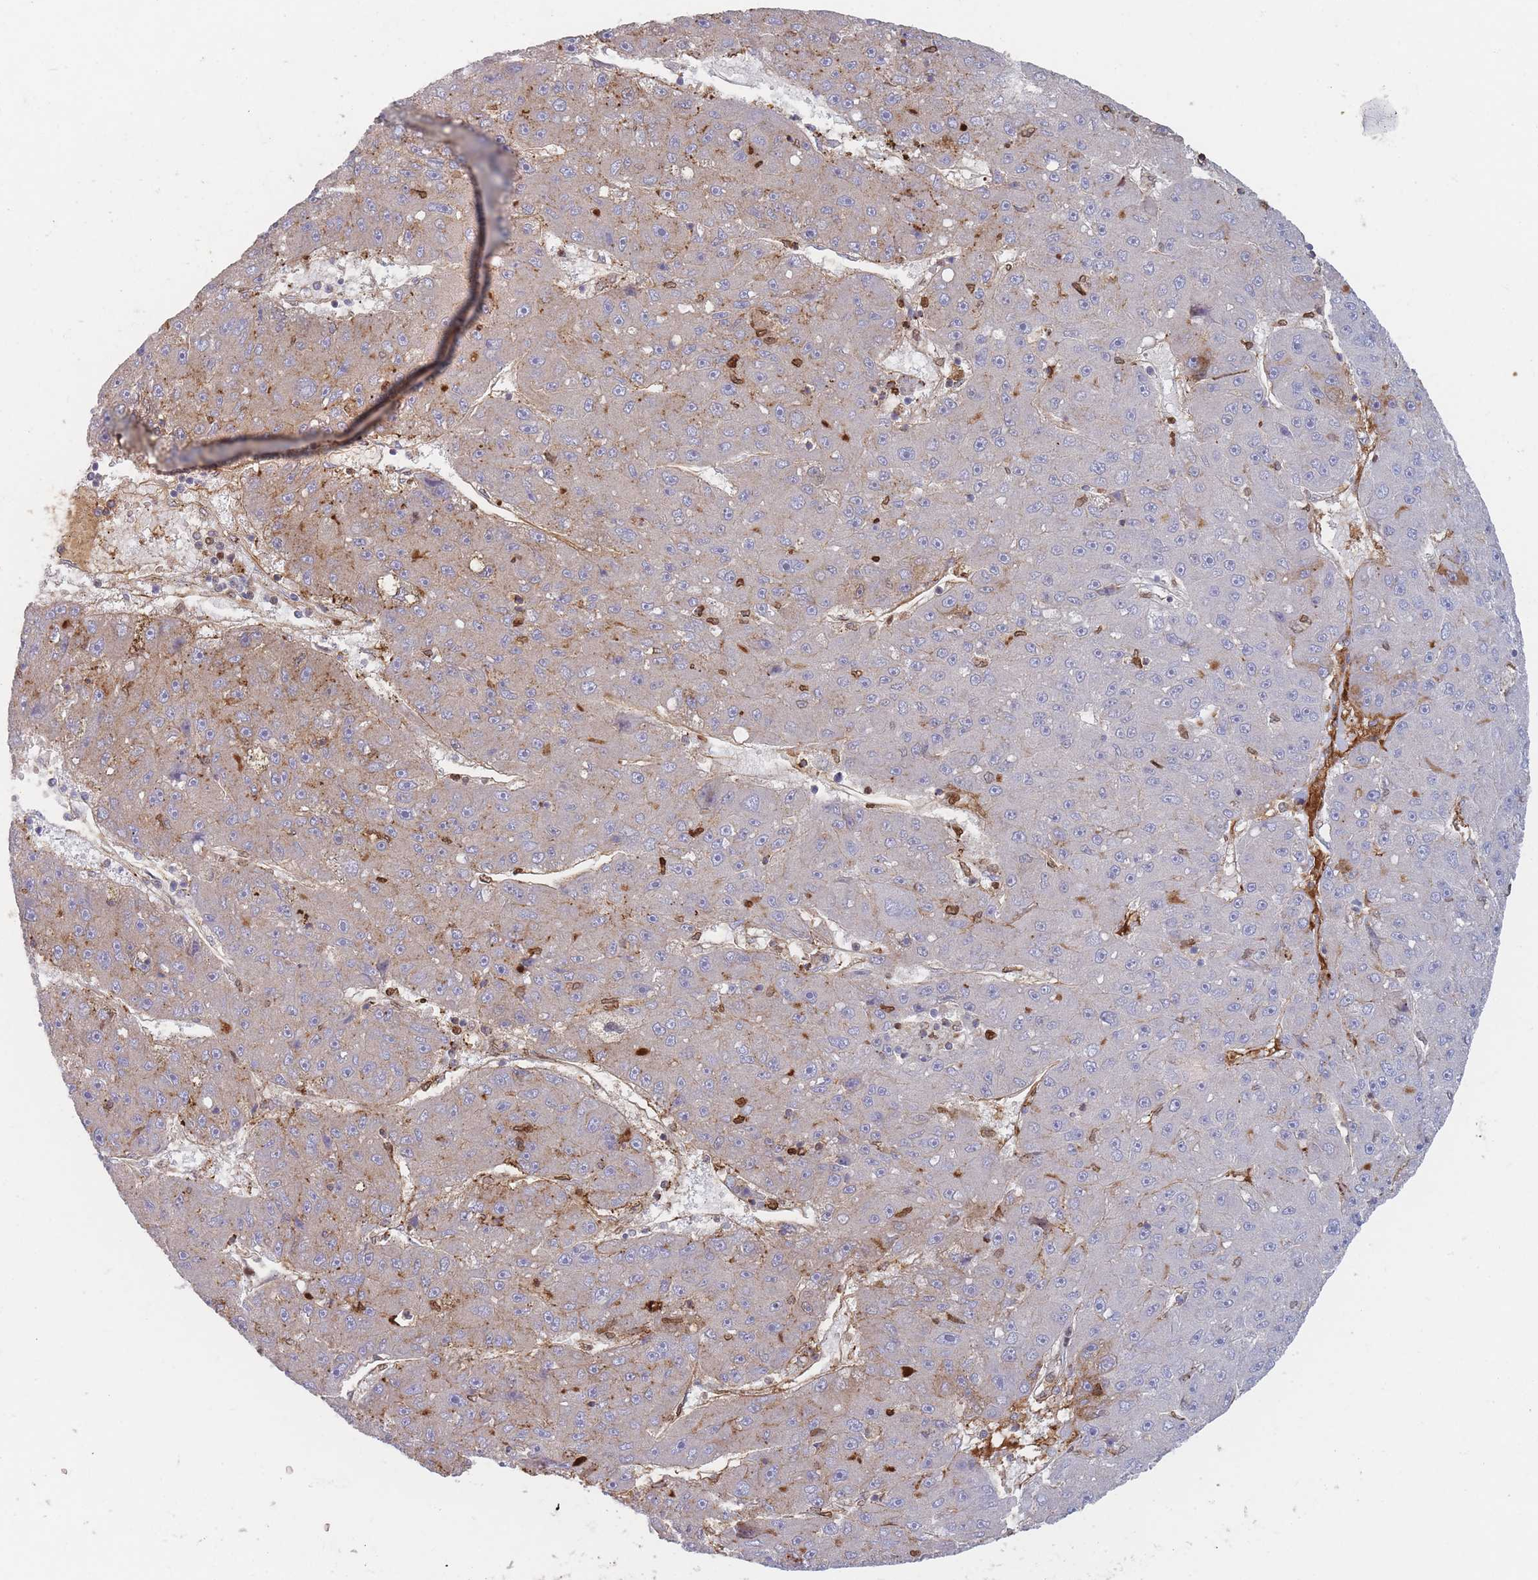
{"staining": {"intensity": "weak", "quantity": "<25%", "location": "cytoplasmic/membranous"}, "tissue": "liver cancer", "cell_type": "Tumor cells", "image_type": "cancer", "snomed": [{"axis": "morphology", "description": "Carcinoma, Hepatocellular, NOS"}, {"axis": "topography", "description": "Liver"}], "caption": "Tumor cells are negative for brown protein staining in liver cancer.", "gene": "PRG4", "patient": {"sex": "male", "age": 67}}